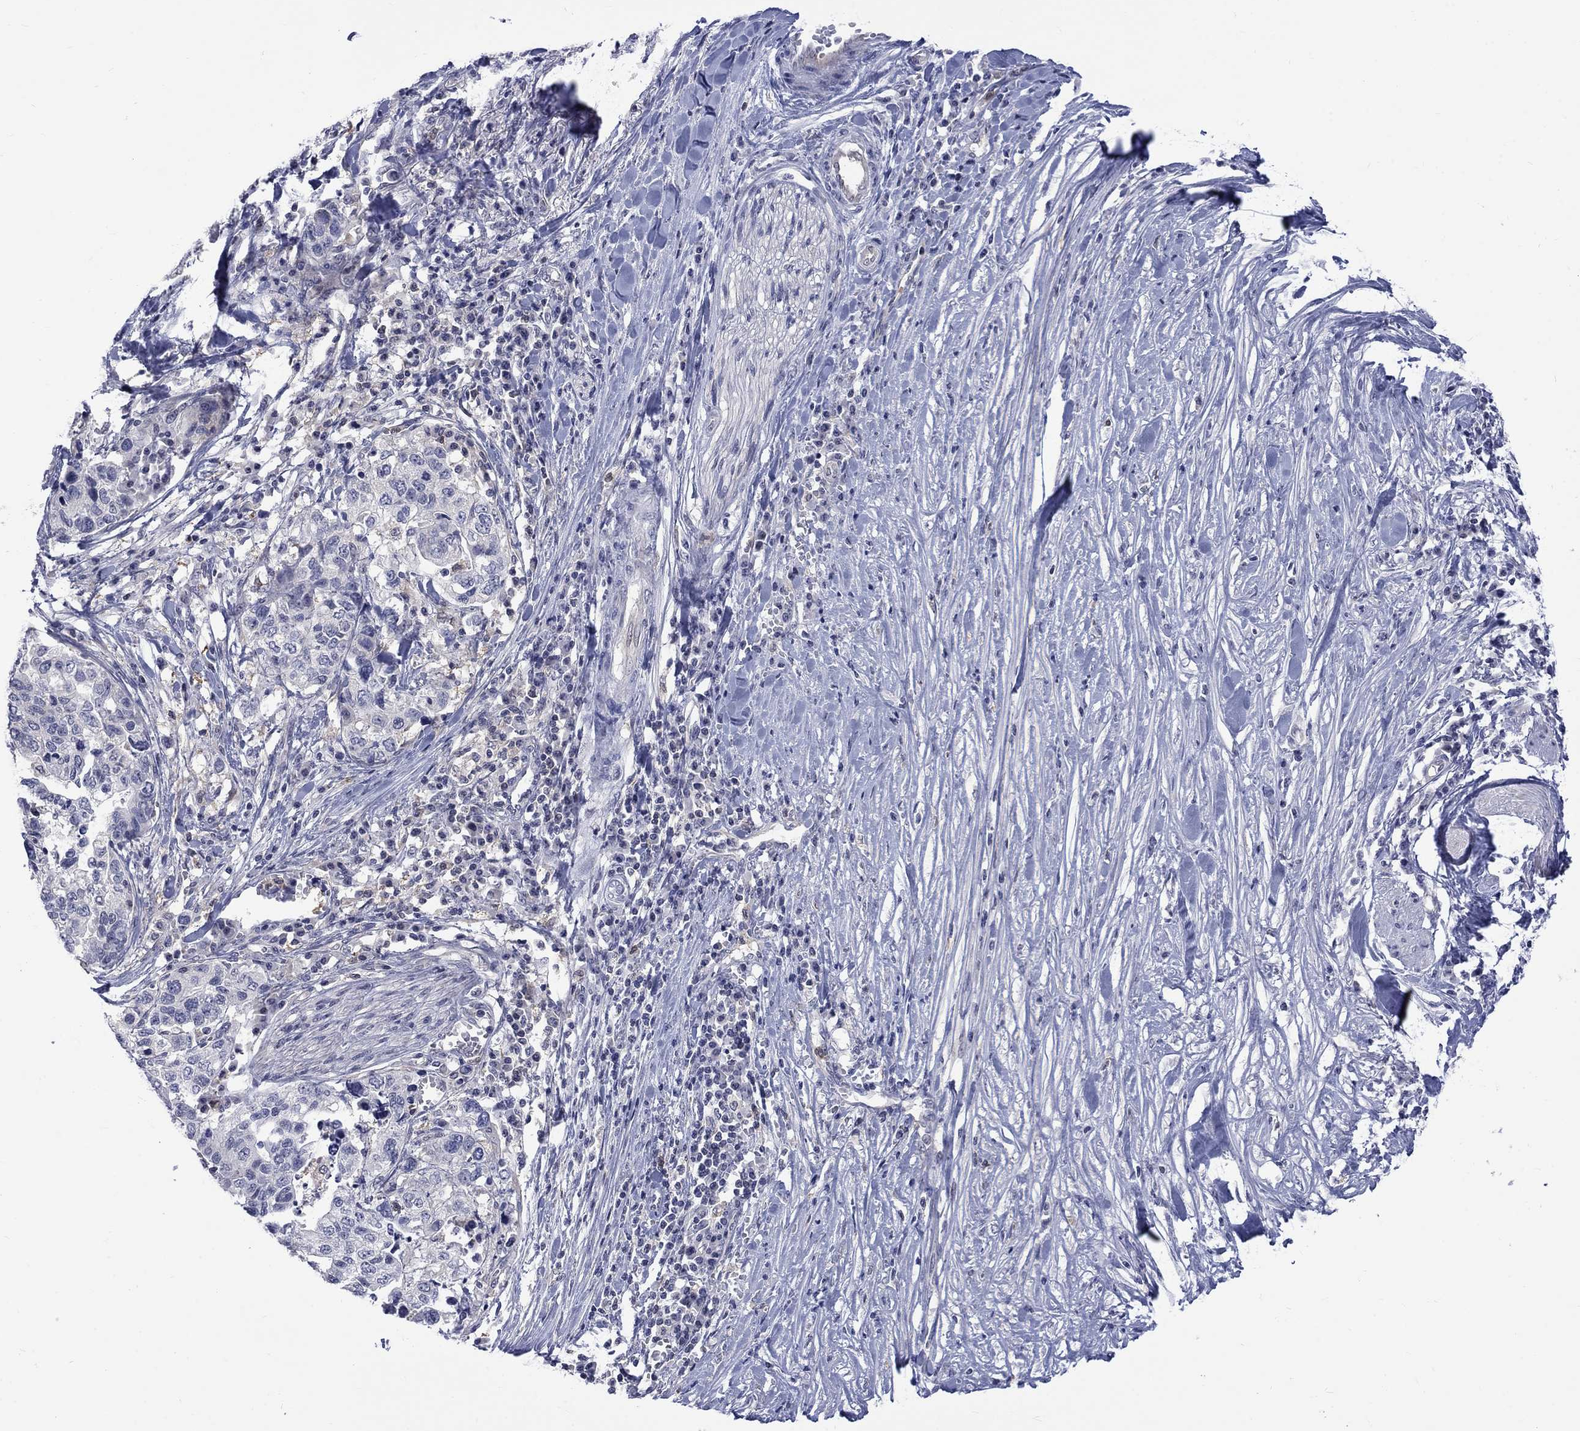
{"staining": {"intensity": "negative", "quantity": "none", "location": "none"}, "tissue": "stomach cancer", "cell_type": "Tumor cells", "image_type": "cancer", "snomed": [{"axis": "morphology", "description": "Adenocarcinoma, NOS"}, {"axis": "topography", "description": "Stomach, upper"}], "caption": "Human stomach cancer stained for a protein using immunohistochemistry (IHC) demonstrates no expression in tumor cells.", "gene": "HKDC1", "patient": {"sex": "female", "age": 67}}